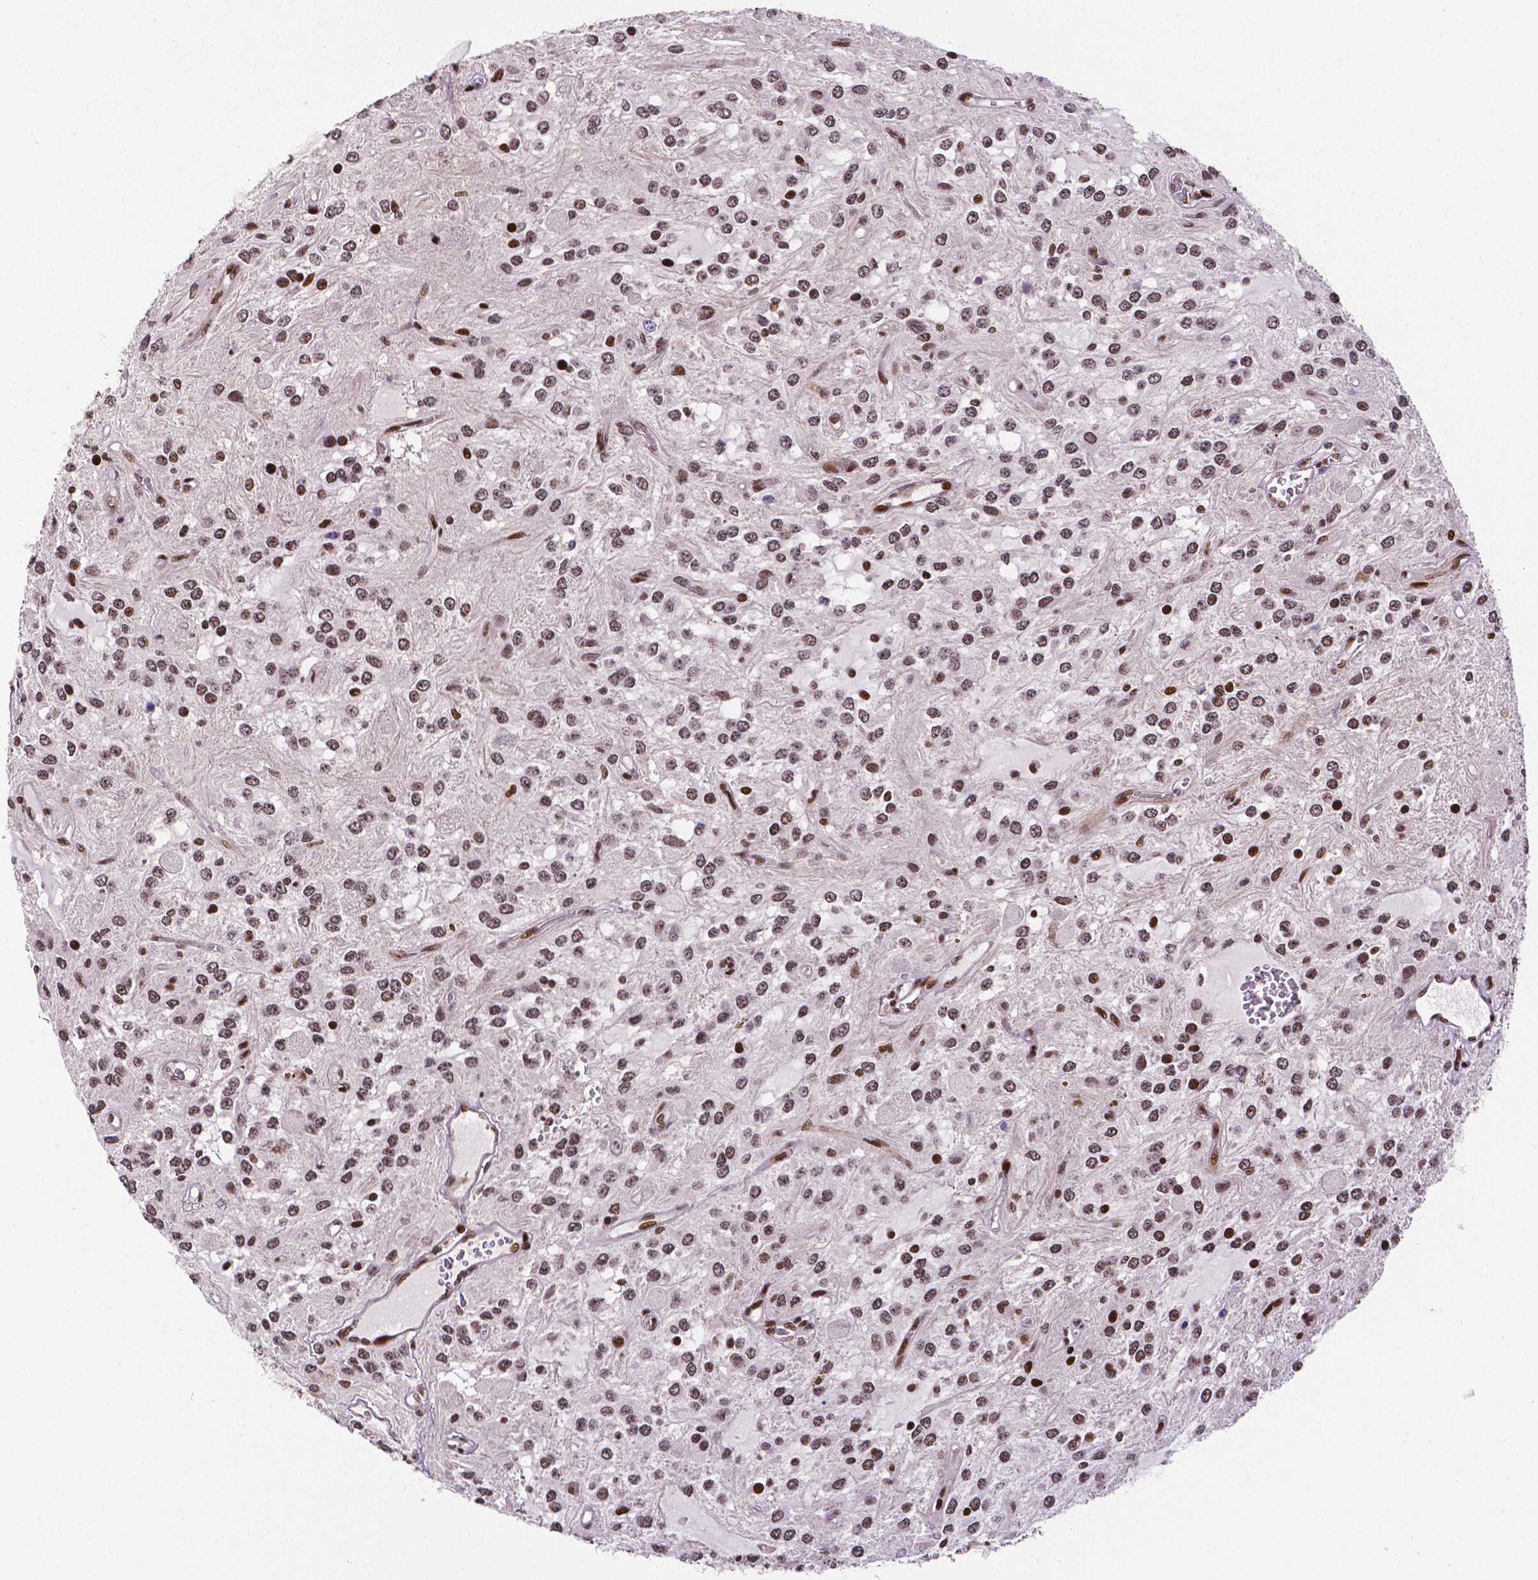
{"staining": {"intensity": "weak", "quantity": ">75%", "location": "nuclear"}, "tissue": "glioma", "cell_type": "Tumor cells", "image_type": "cancer", "snomed": [{"axis": "morphology", "description": "Glioma, malignant, Low grade"}, {"axis": "topography", "description": "Cerebellum"}], "caption": "A high-resolution histopathology image shows IHC staining of glioma, which exhibits weak nuclear staining in approximately >75% of tumor cells. Using DAB (brown) and hematoxylin (blue) stains, captured at high magnification using brightfield microscopy.", "gene": "CTCF", "patient": {"sex": "female", "age": 14}}